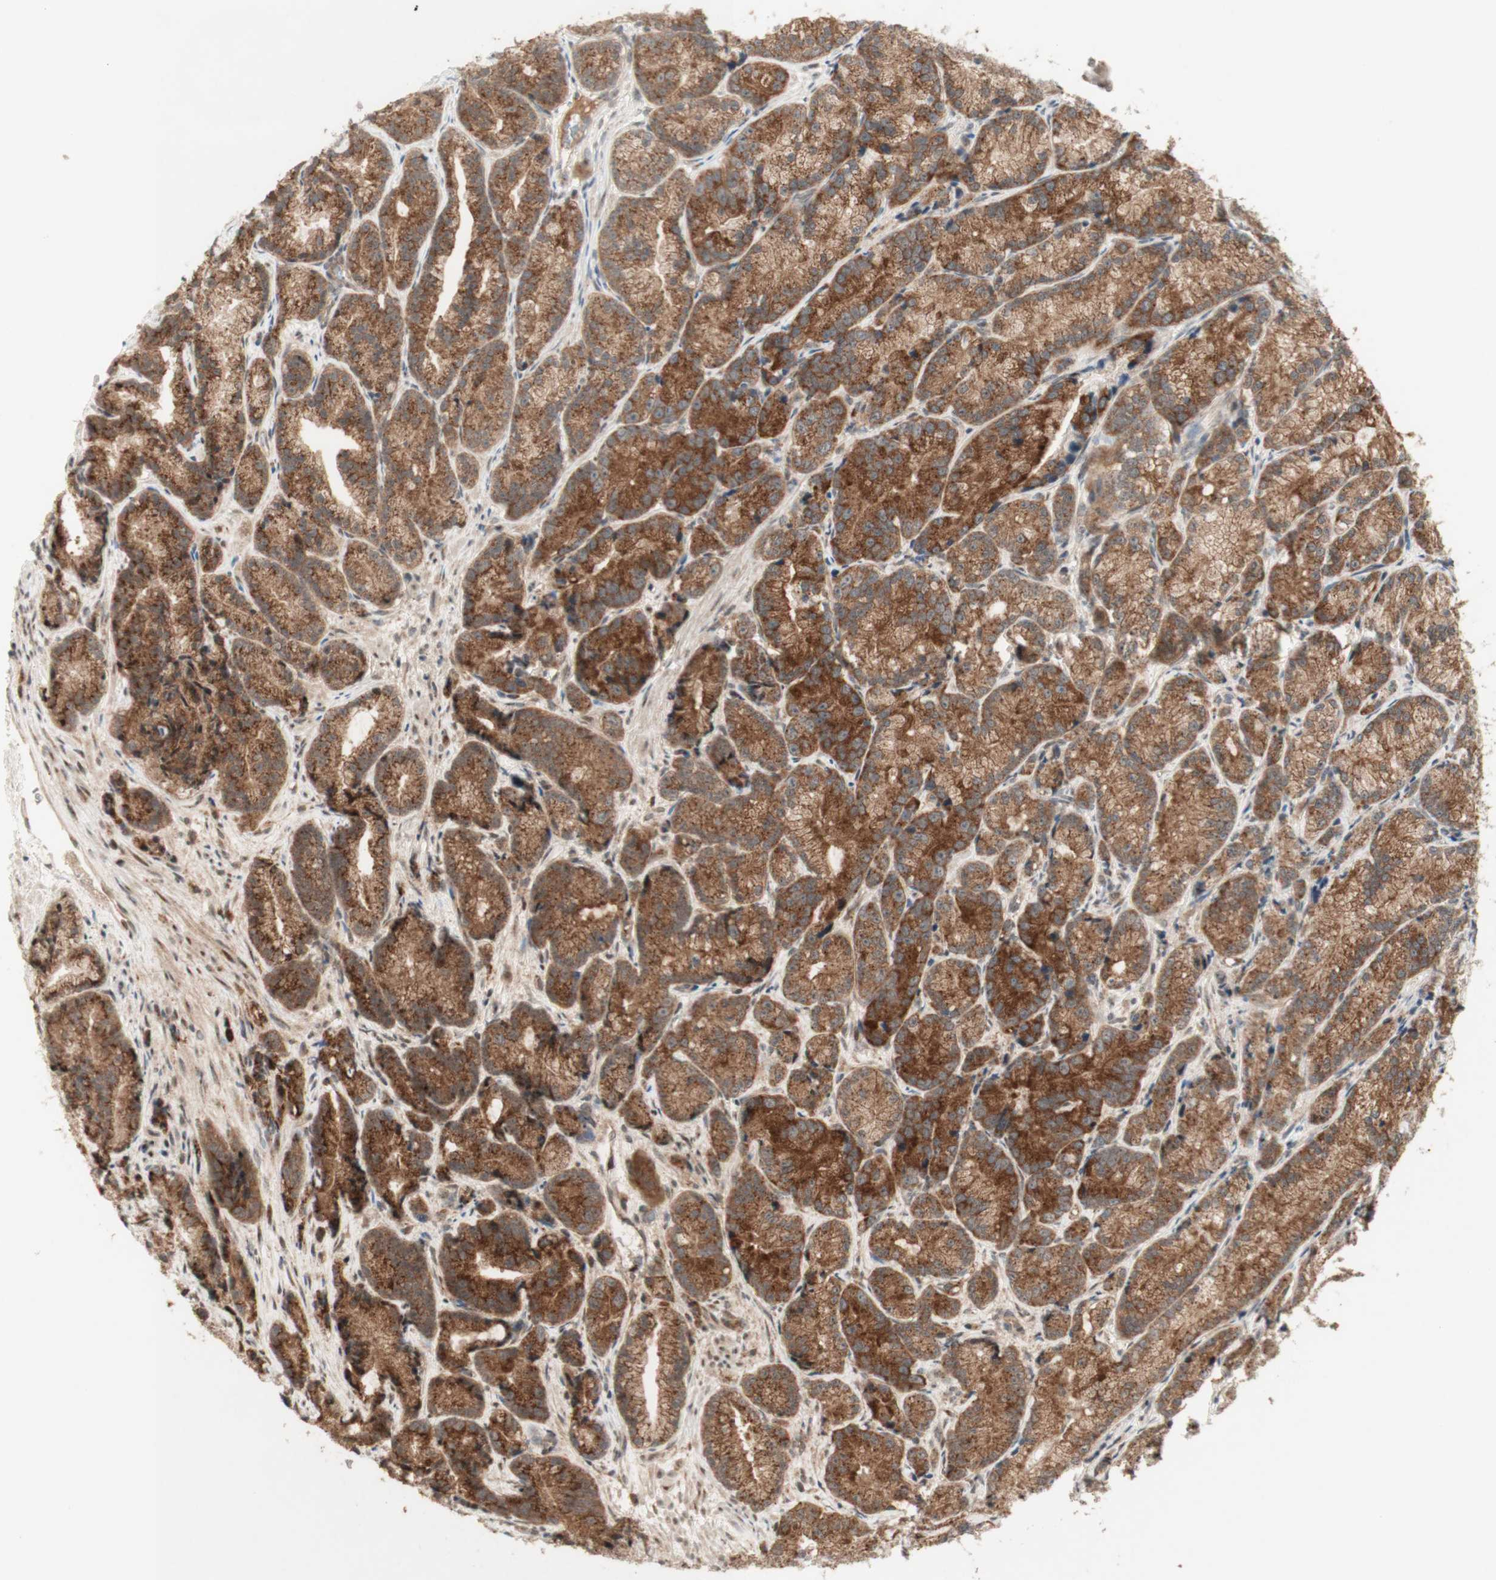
{"staining": {"intensity": "moderate", "quantity": ">75%", "location": "cytoplasmic/membranous"}, "tissue": "prostate cancer", "cell_type": "Tumor cells", "image_type": "cancer", "snomed": [{"axis": "morphology", "description": "Adenocarcinoma, Low grade"}, {"axis": "topography", "description": "Prostate"}], "caption": "Immunohistochemical staining of human prostate cancer demonstrates moderate cytoplasmic/membranous protein expression in about >75% of tumor cells. The protein of interest is stained brown, and the nuclei are stained in blue (DAB IHC with brightfield microscopy, high magnification).", "gene": "CYLD", "patient": {"sex": "male", "age": 89}}